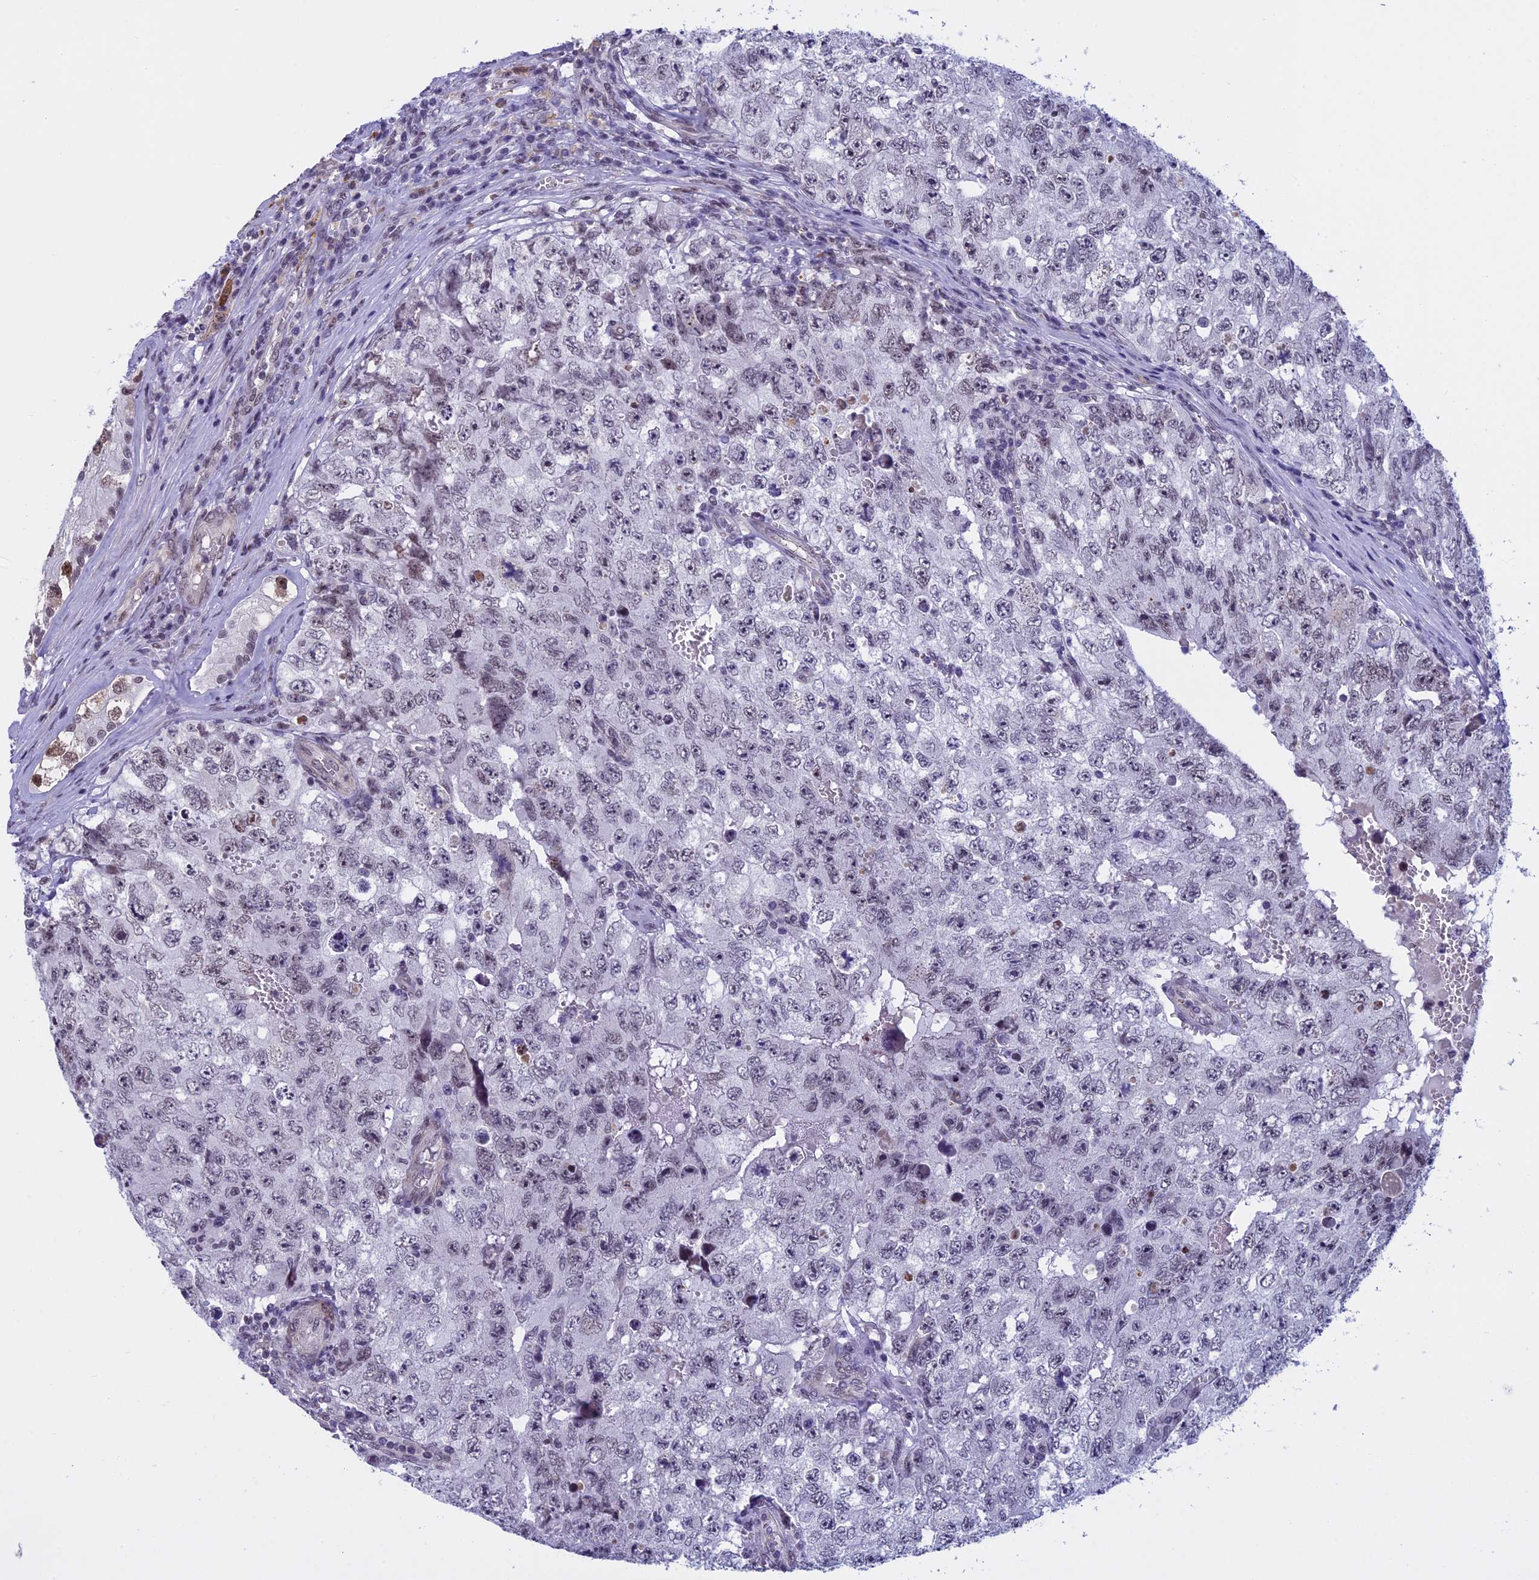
{"staining": {"intensity": "weak", "quantity": "<25%", "location": "nuclear"}, "tissue": "testis cancer", "cell_type": "Tumor cells", "image_type": "cancer", "snomed": [{"axis": "morphology", "description": "Carcinoma, Embryonal, NOS"}, {"axis": "topography", "description": "Testis"}], "caption": "A histopathology image of human testis cancer is negative for staining in tumor cells. (Immunohistochemistry, brightfield microscopy, high magnification).", "gene": "NIPBL", "patient": {"sex": "male", "age": 17}}